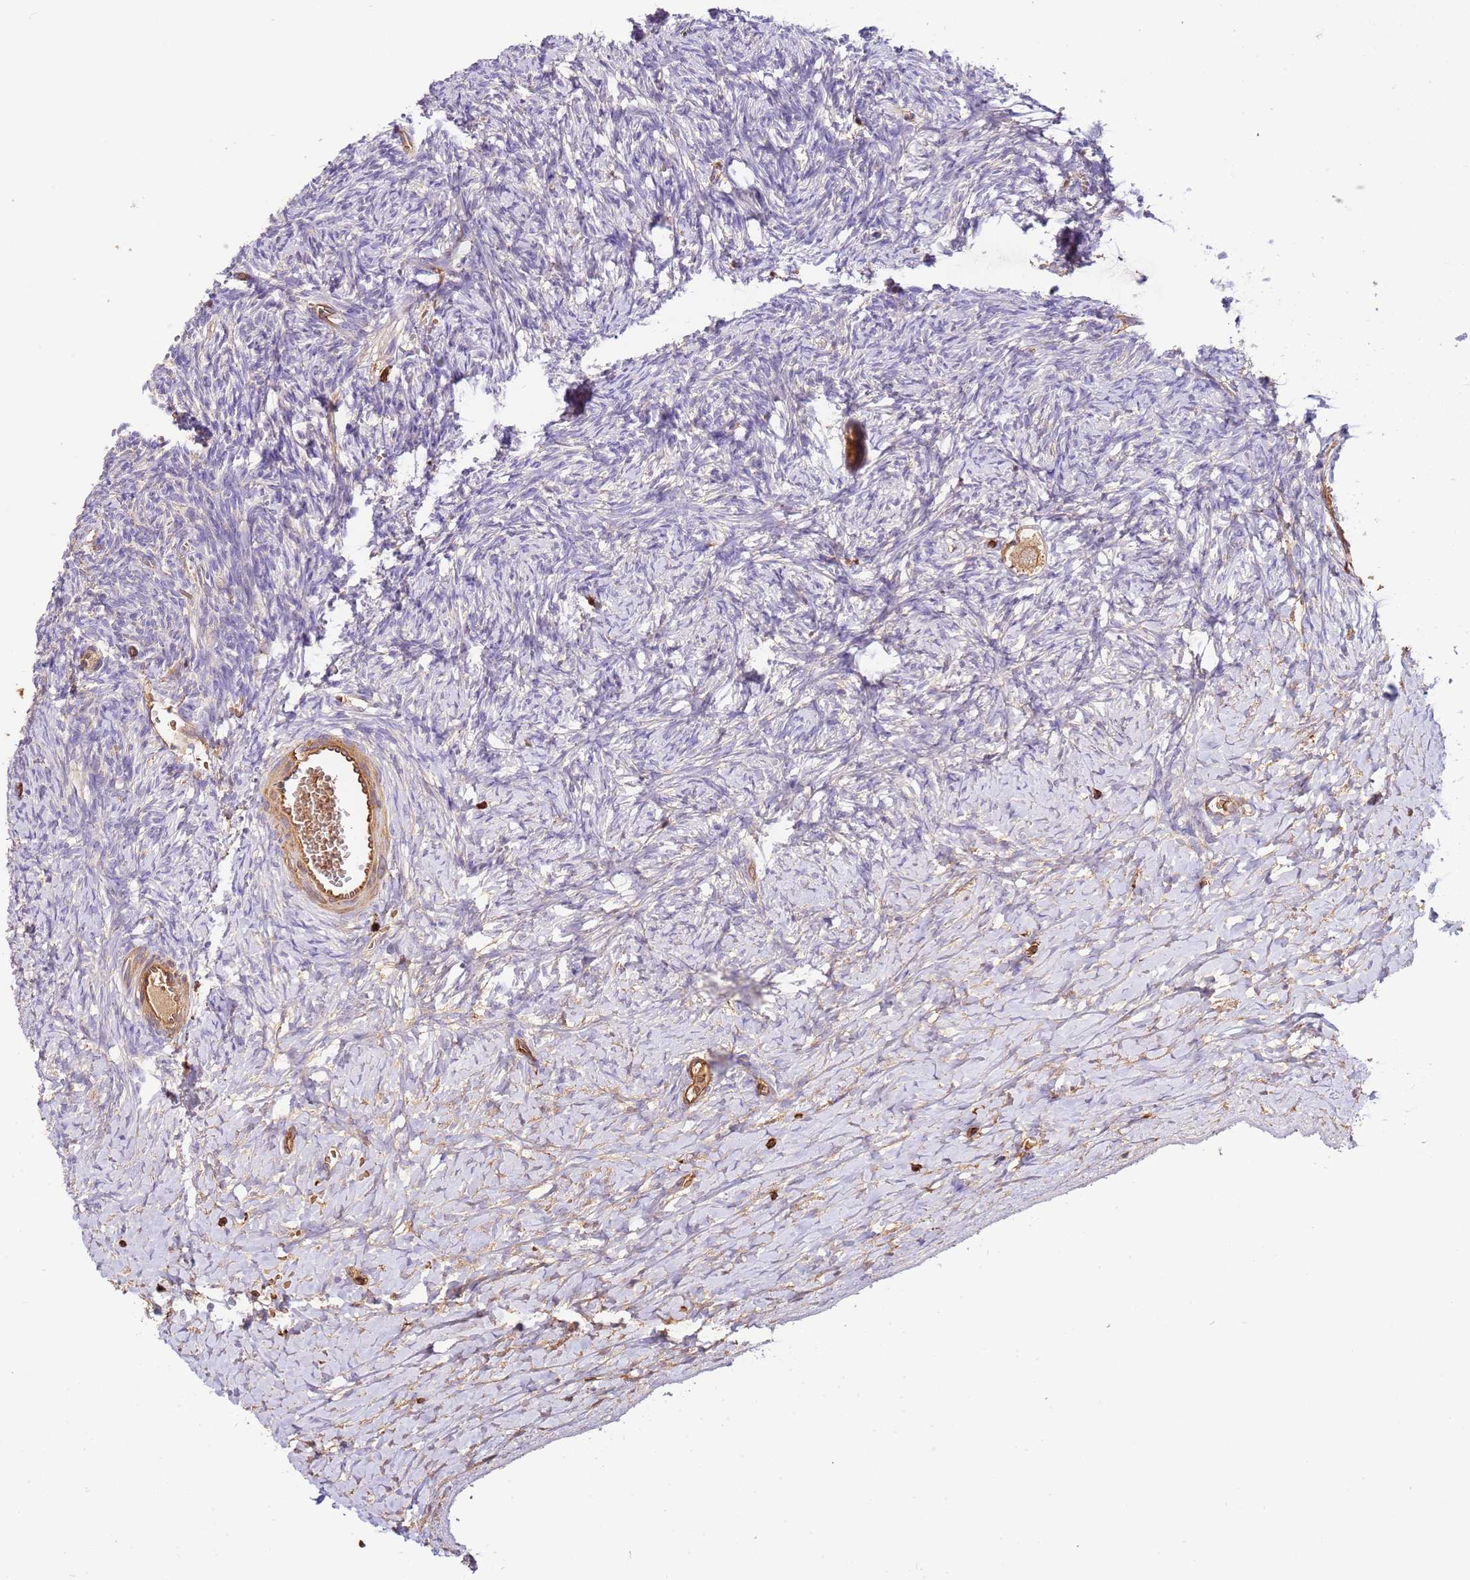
{"staining": {"intensity": "weak", "quantity": ">75%", "location": "cytoplasmic/membranous"}, "tissue": "ovary", "cell_type": "Follicle cells", "image_type": "normal", "snomed": [{"axis": "morphology", "description": "Normal tissue, NOS"}, {"axis": "morphology", "description": "Developmental malformation"}, {"axis": "topography", "description": "Ovary"}], "caption": "Brown immunohistochemical staining in unremarkable ovary demonstrates weak cytoplasmic/membranous expression in approximately >75% of follicle cells. (DAB (3,3'-diaminobenzidine) = brown stain, brightfield microscopy at high magnification).", "gene": "OR6P1", "patient": {"sex": "female", "age": 39}}